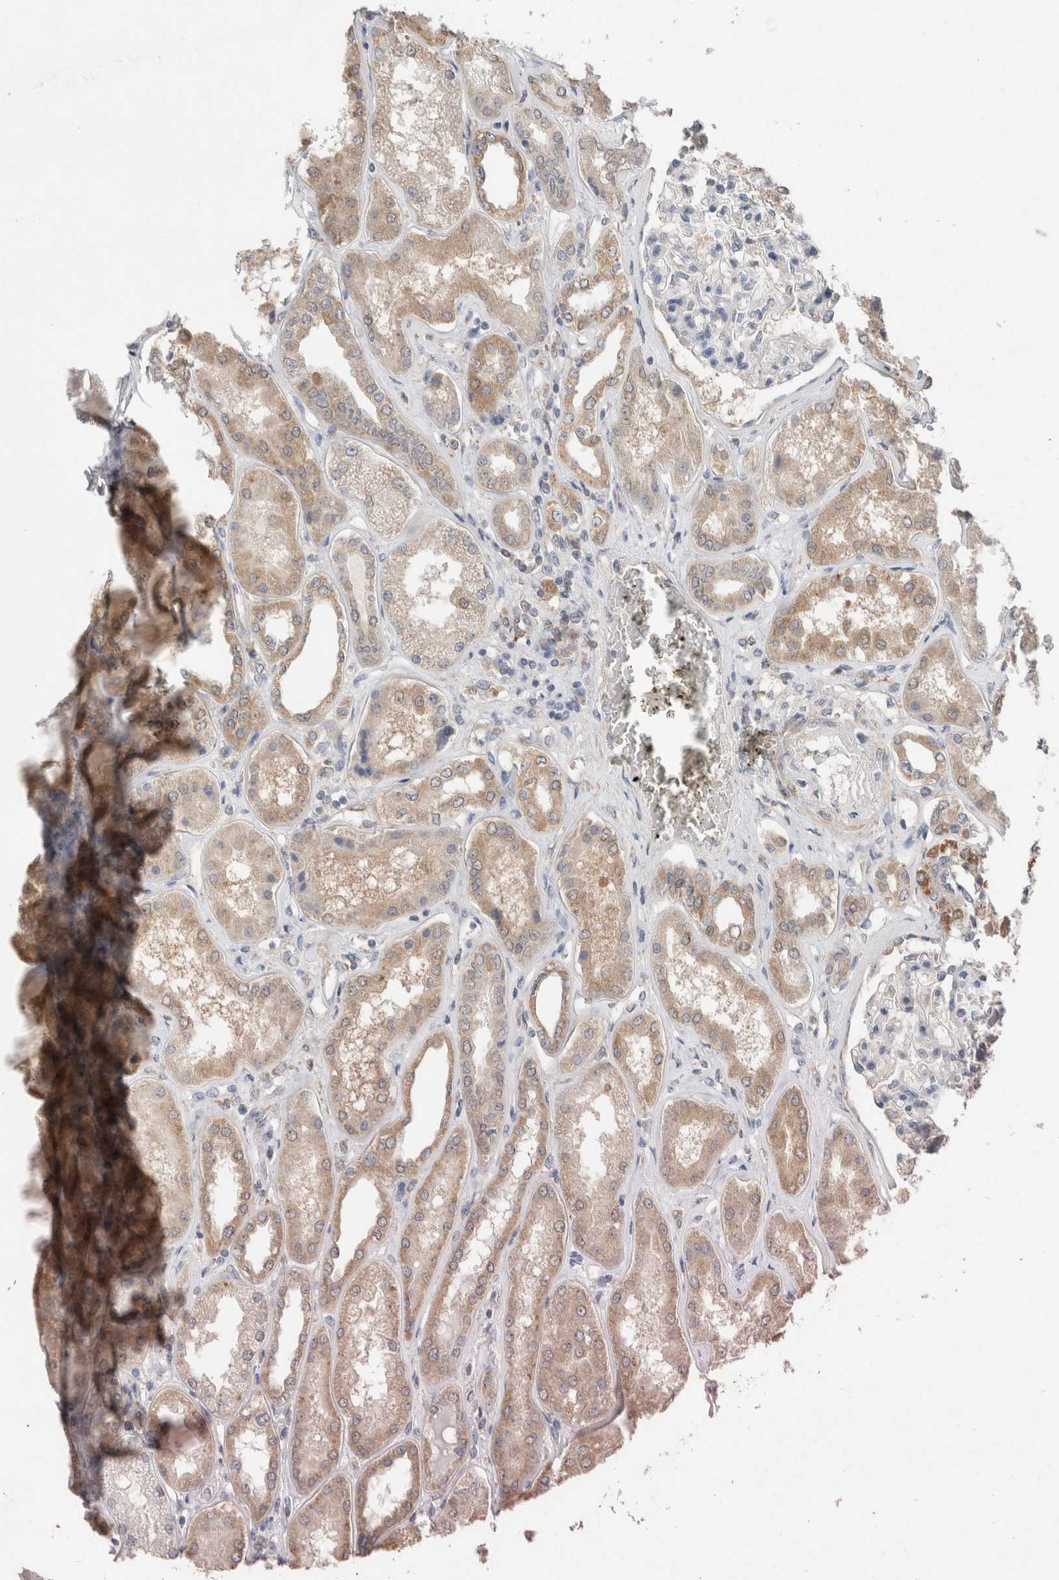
{"staining": {"intensity": "negative", "quantity": "none", "location": "none"}, "tissue": "kidney", "cell_type": "Cells in glomeruli", "image_type": "normal", "snomed": [{"axis": "morphology", "description": "Normal tissue, NOS"}, {"axis": "topography", "description": "Kidney"}], "caption": "High power microscopy histopathology image of an IHC image of normal kidney, revealing no significant positivity in cells in glomeruli.", "gene": "RAB14", "patient": {"sex": "female", "age": 56}}